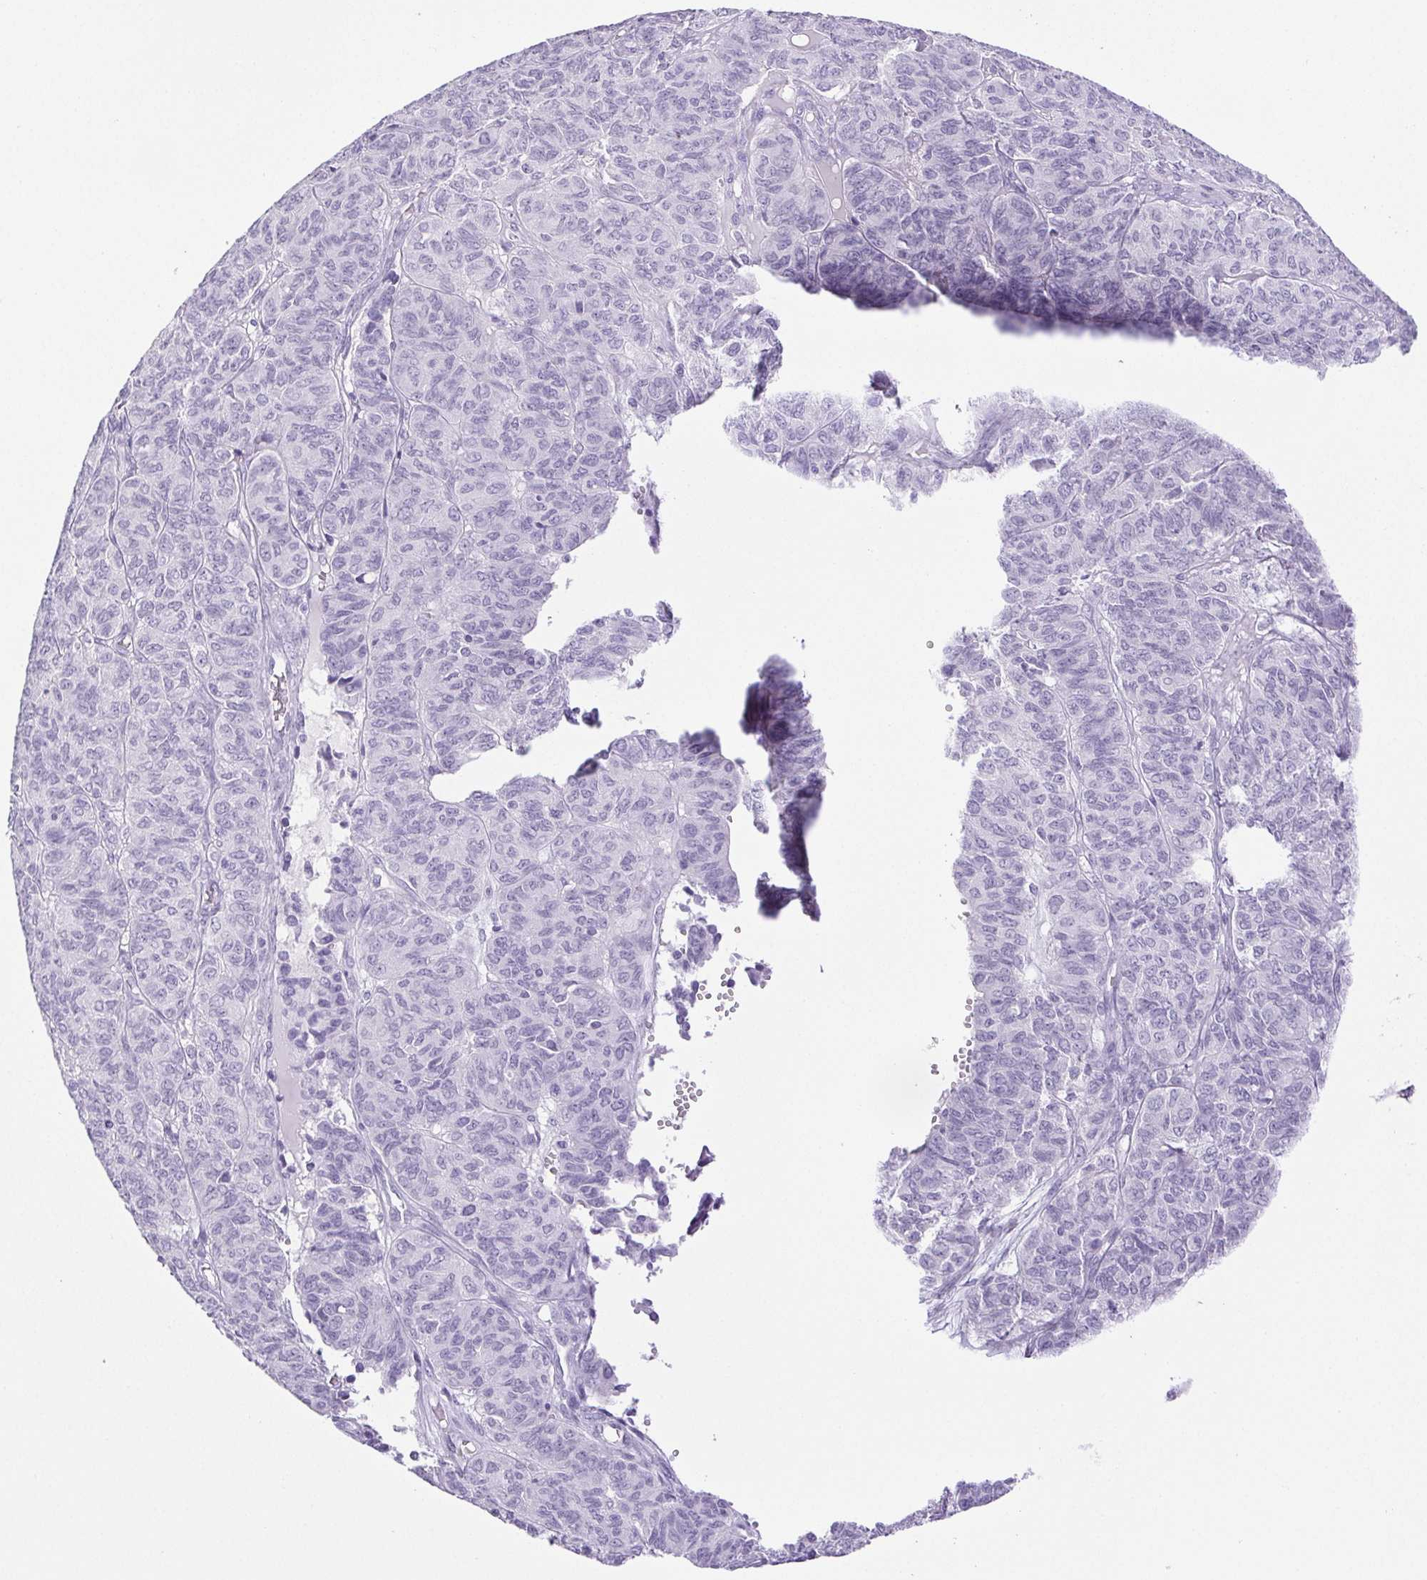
{"staining": {"intensity": "negative", "quantity": "none", "location": "none"}, "tissue": "ovarian cancer", "cell_type": "Tumor cells", "image_type": "cancer", "snomed": [{"axis": "morphology", "description": "Carcinoma, endometroid"}, {"axis": "topography", "description": "Ovary"}], "caption": "Immunohistochemical staining of ovarian endometroid carcinoma shows no significant positivity in tumor cells.", "gene": "HLA-G", "patient": {"sex": "female", "age": 80}}